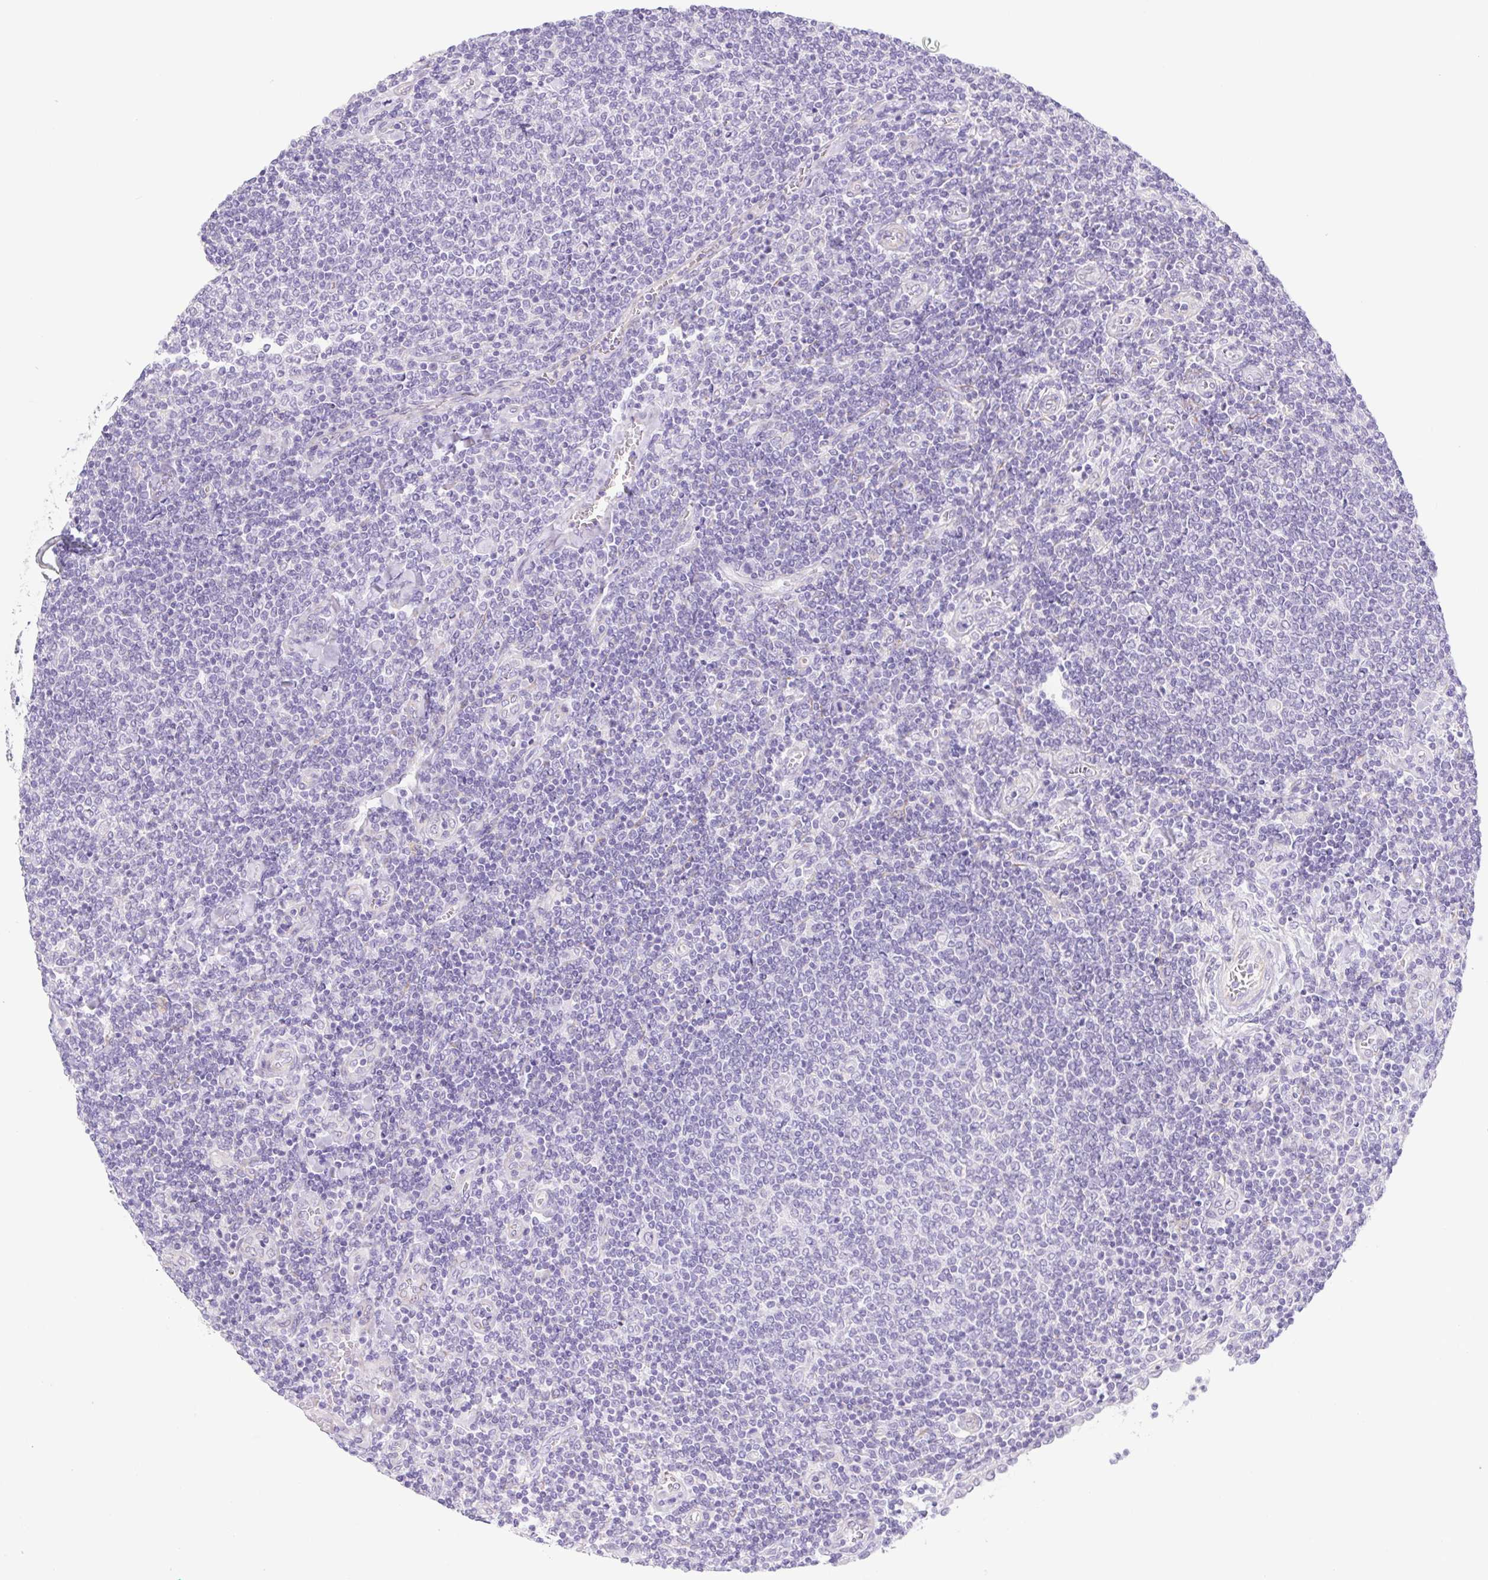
{"staining": {"intensity": "negative", "quantity": "none", "location": "none"}, "tissue": "lymphoma", "cell_type": "Tumor cells", "image_type": "cancer", "snomed": [{"axis": "morphology", "description": "Malignant lymphoma, non-Hodgkin's type, Low grade"}, {"axis": "topography", "description": "Lymph node"}], "caption": "Immunohistochemistry image of neoplastic tissue: human lymphoma stained with DAB displays no significant protein expression in tumor cells.", "gene": "CYP21A2", "patient": {"sex": "male", "age": 52}}